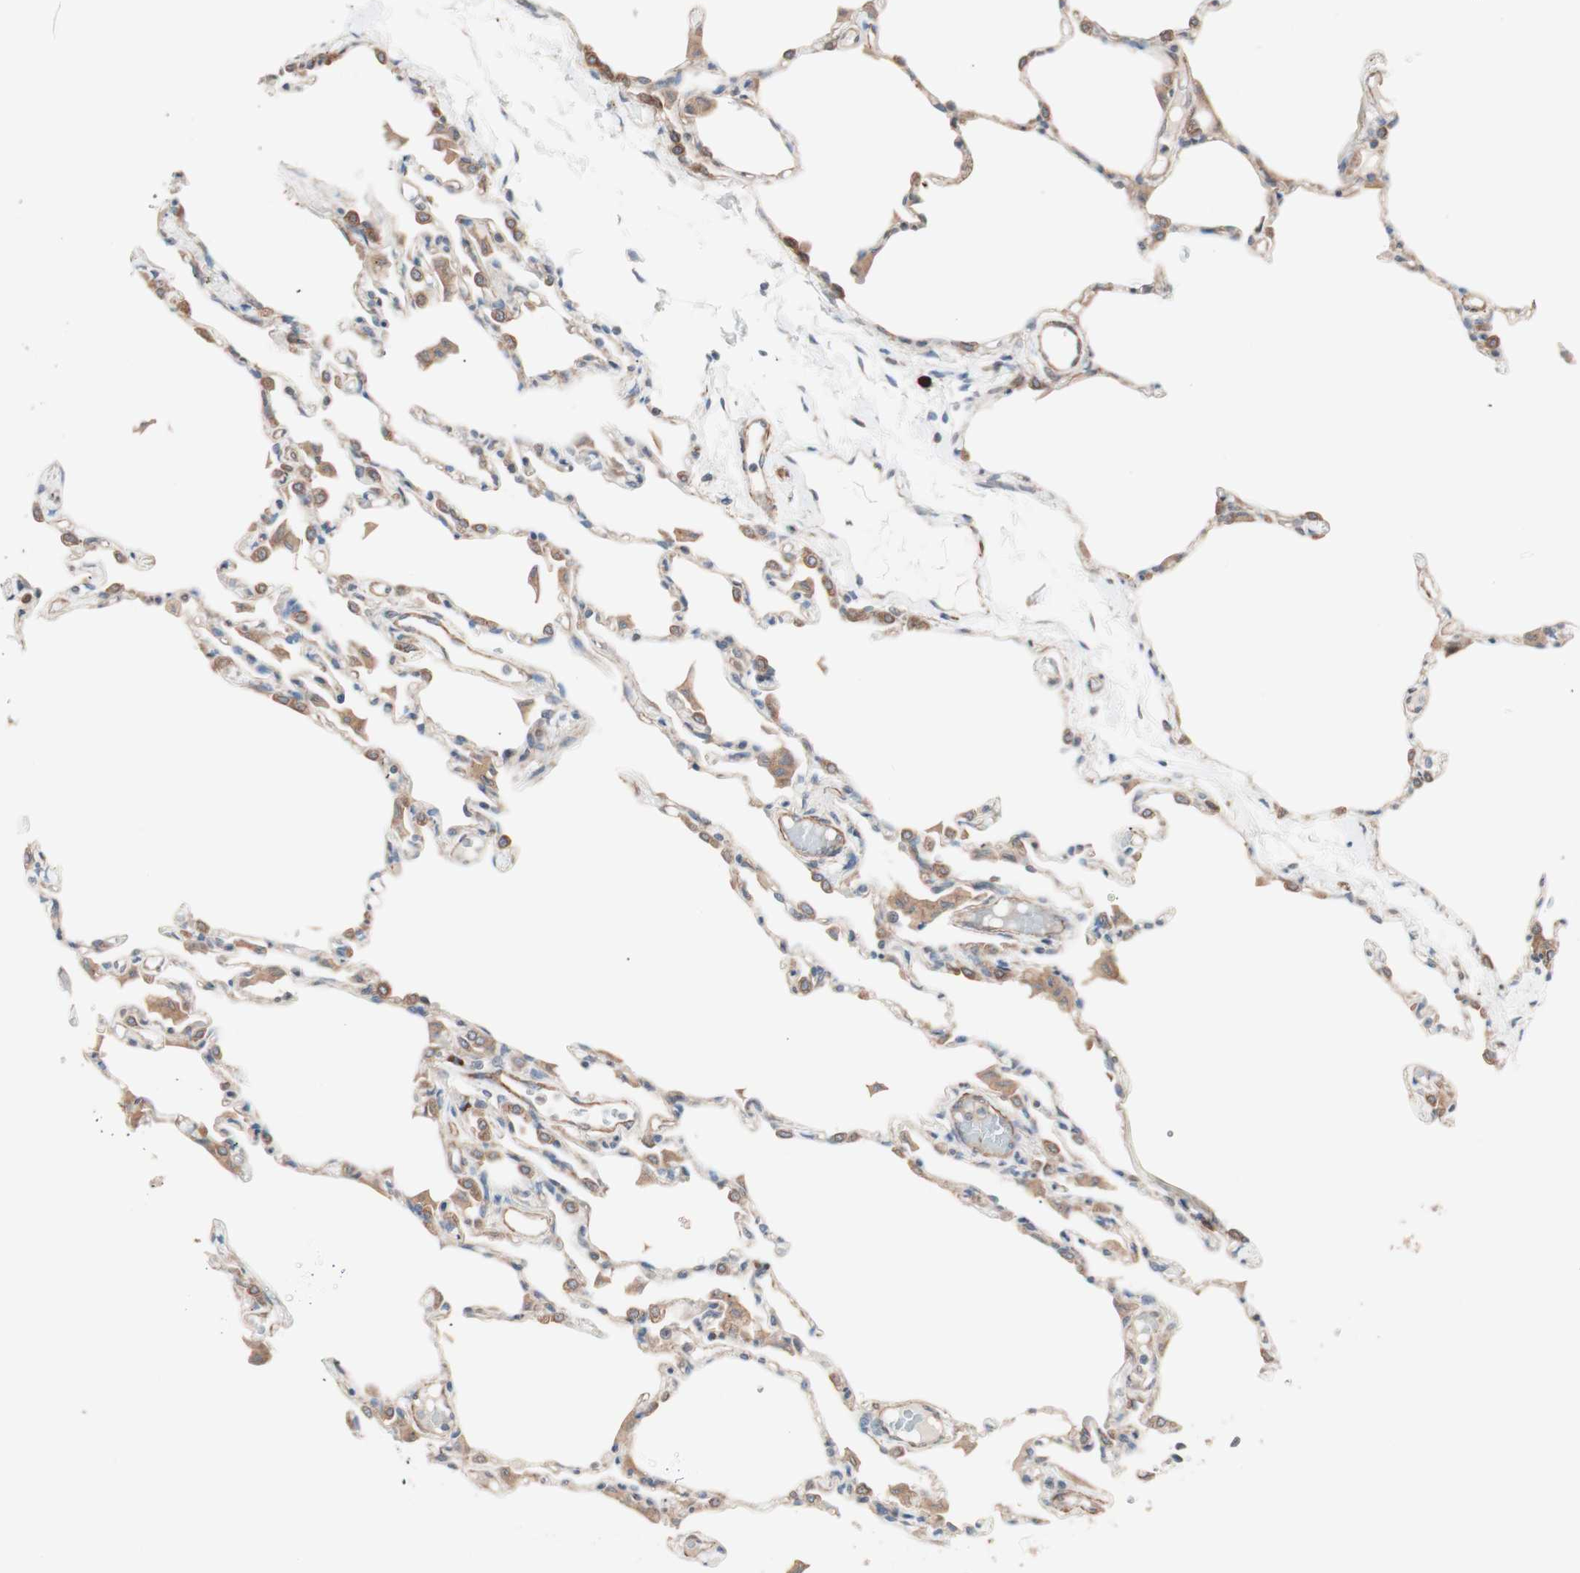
{"staining": {"intensity": "weak", "quantity": "25%-75%", "location": "cytoplasmic/membranous"}, "tissue": "lung", "cell_type": "Alveolar cells", "image_type": "normal", "snomed": [{"axis": "morphology", "description": "Normal tissue, NOS"}, {"axis": "topography", "description": "Lung"}], "caption": "IHC of benign human lung demonstrates low levels of weak cytoplasmic/membranous positivity in approximately 25%-75% of alveolar cells.", "gene": "ALG5", "patient": {"sex": "female", "age": 49}}